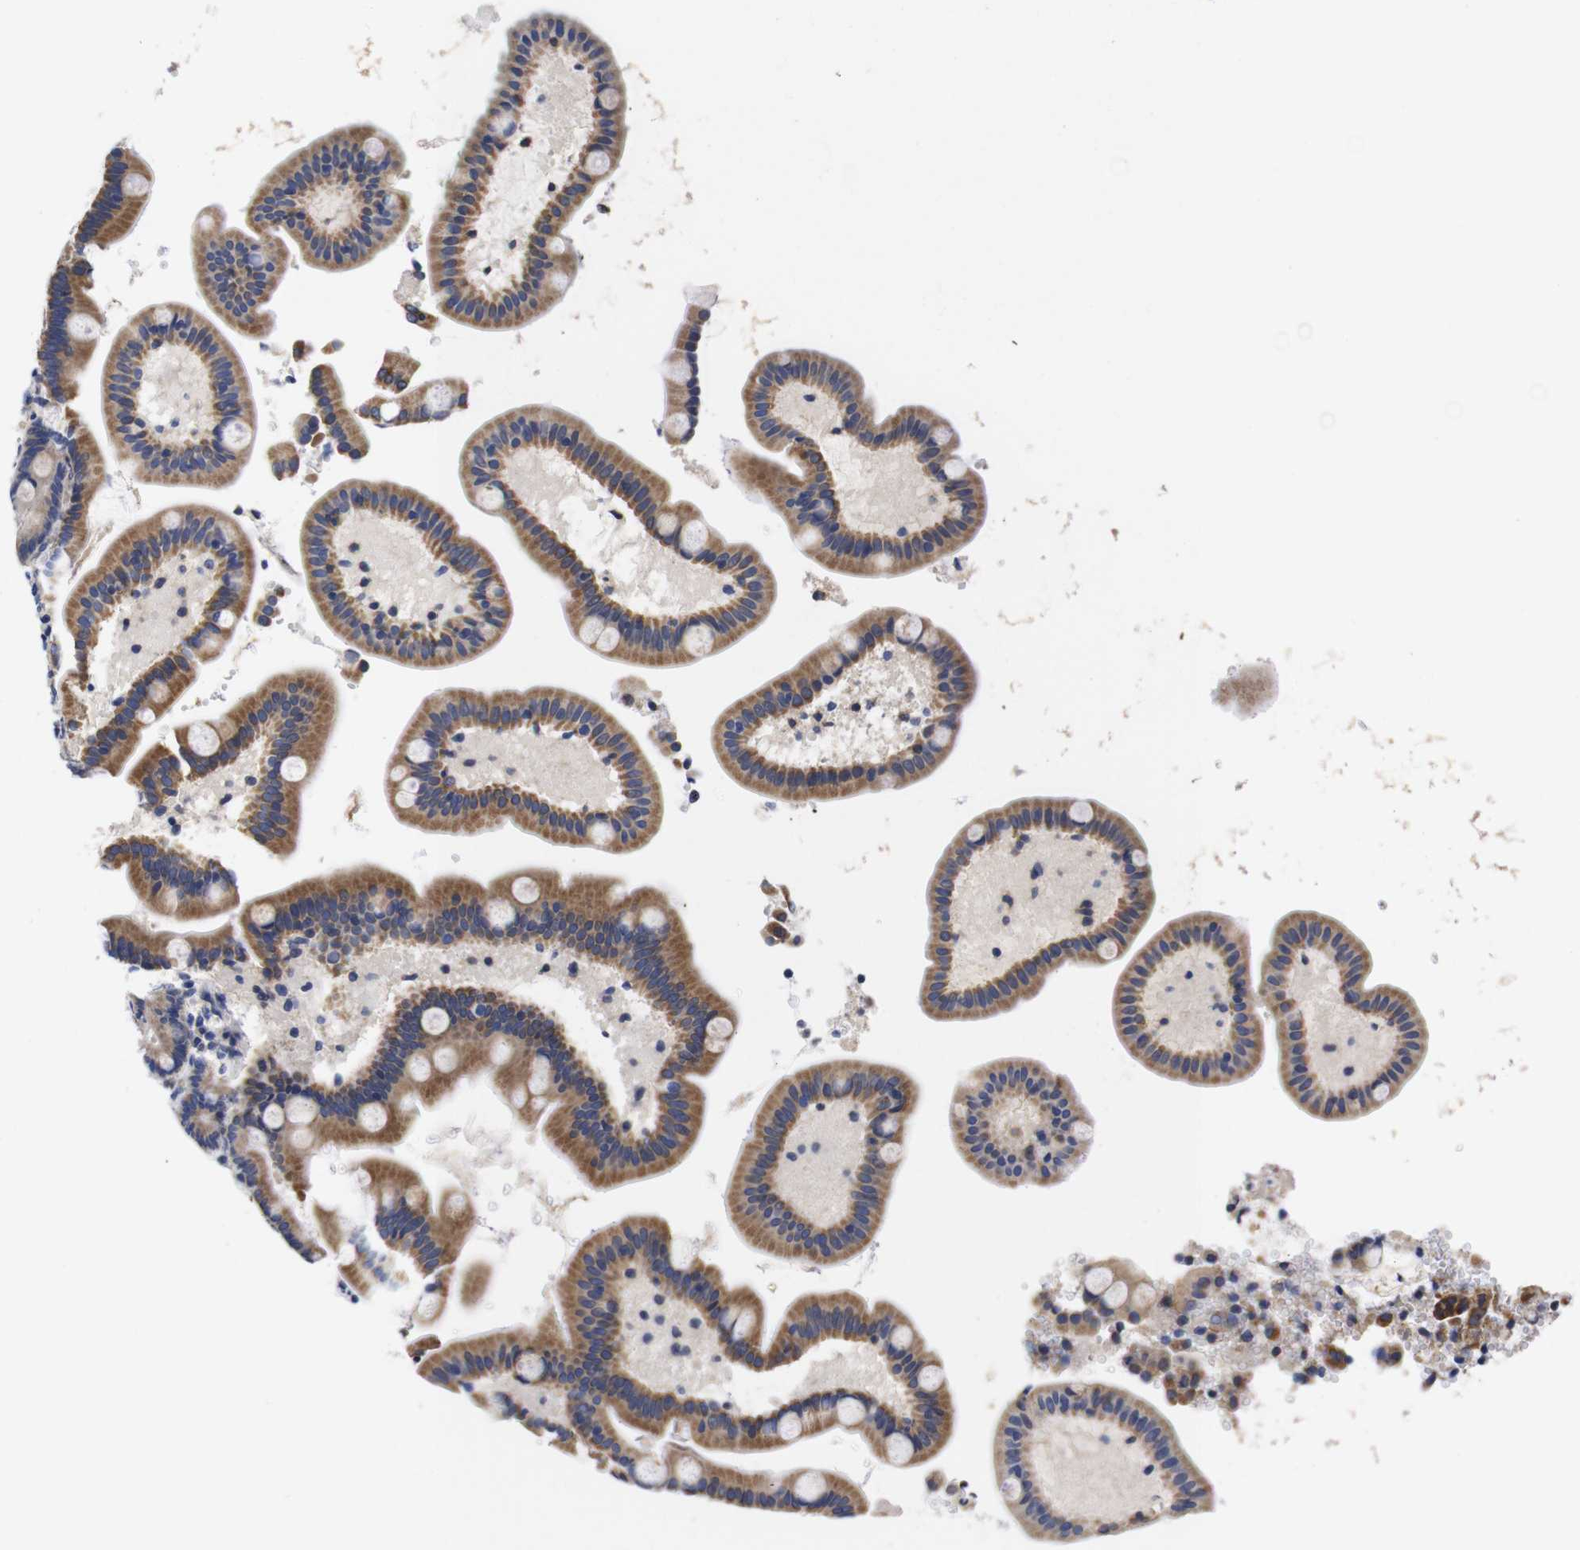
{"staining": {"intensity": "moderate", "quantity": ">75%", "location": "cytoplasmic/membranous"}, "tissue": "duodenum", "cell_type": "Glandular cells", "image_type": "normal", "snomed": [{"axis": "morphology", "description": "Normal tissue, NOS"}, {"axis": "topography", "description": "Duodenum"}], "caption": "Duodenum was stained to show a protein in brown. There is medium levels of moderate cytoplasmic/membranous staining in approximately >75% of glandular cells. The staining is performed using DAB (3,3'-diaminobenzidine) brown chromogen to label protein expression. The nuclei are counter-stained blue using hematoxylin.", "gene": "OPN3", "patient": {"sex": "male", "age": 54}}